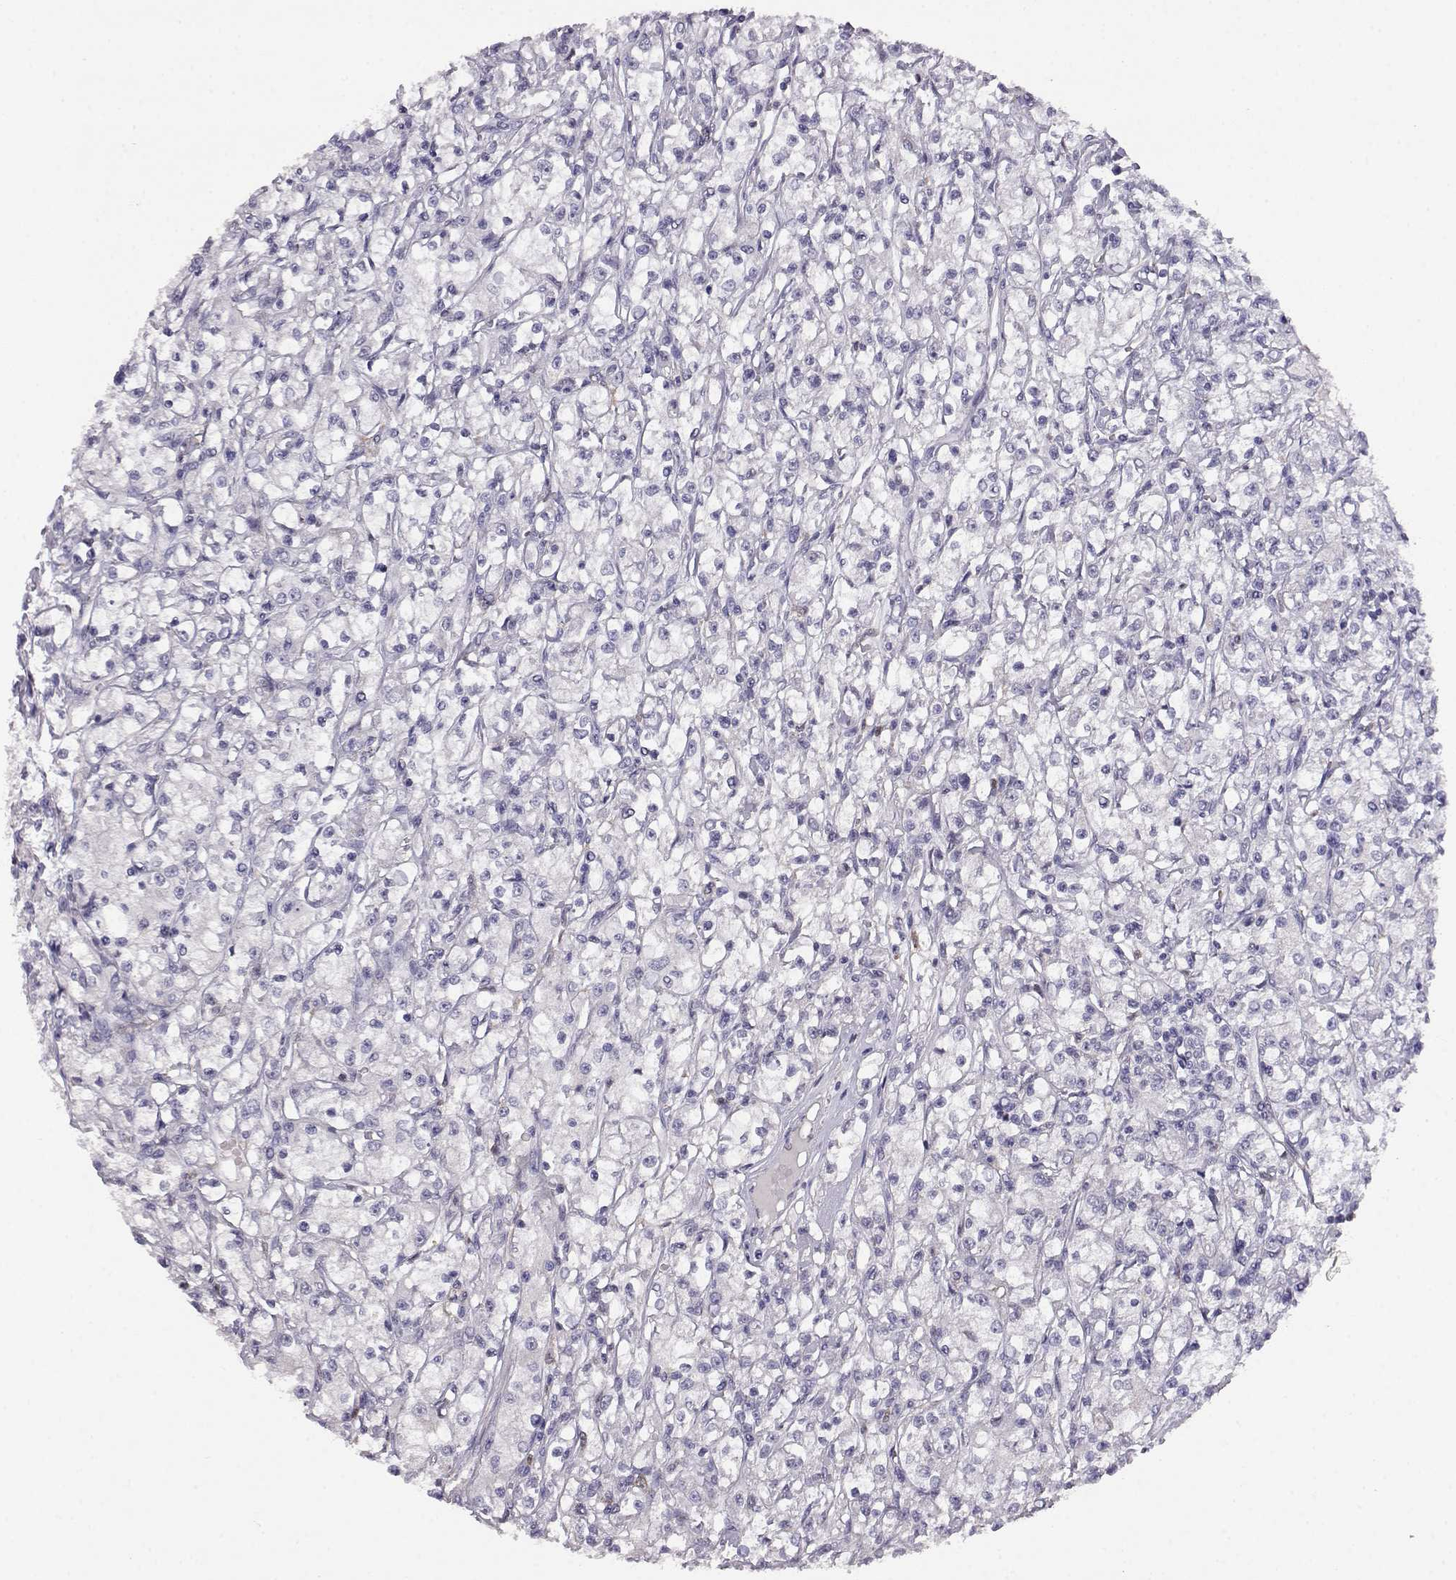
{"staining": {"intensity": "negative", "quantity": "none", "location": "none"}, "tissue": "renal cancer", "cell_type": "Tumor cells", "image_type": "cancer", "snomed": [{"axis": "morphology", "description": "Adenocarcinoma, NOS"}, {"axis": "topography", "description": "Kidney"}], "caption": "IHC image of neoplastic tissue: adenocarcinoma (renal) stained with DAB reveals no significant protein positivity in tumor cells.", "gene": "AKR1B1", "patient": {"sex": "female", "age": 59}}